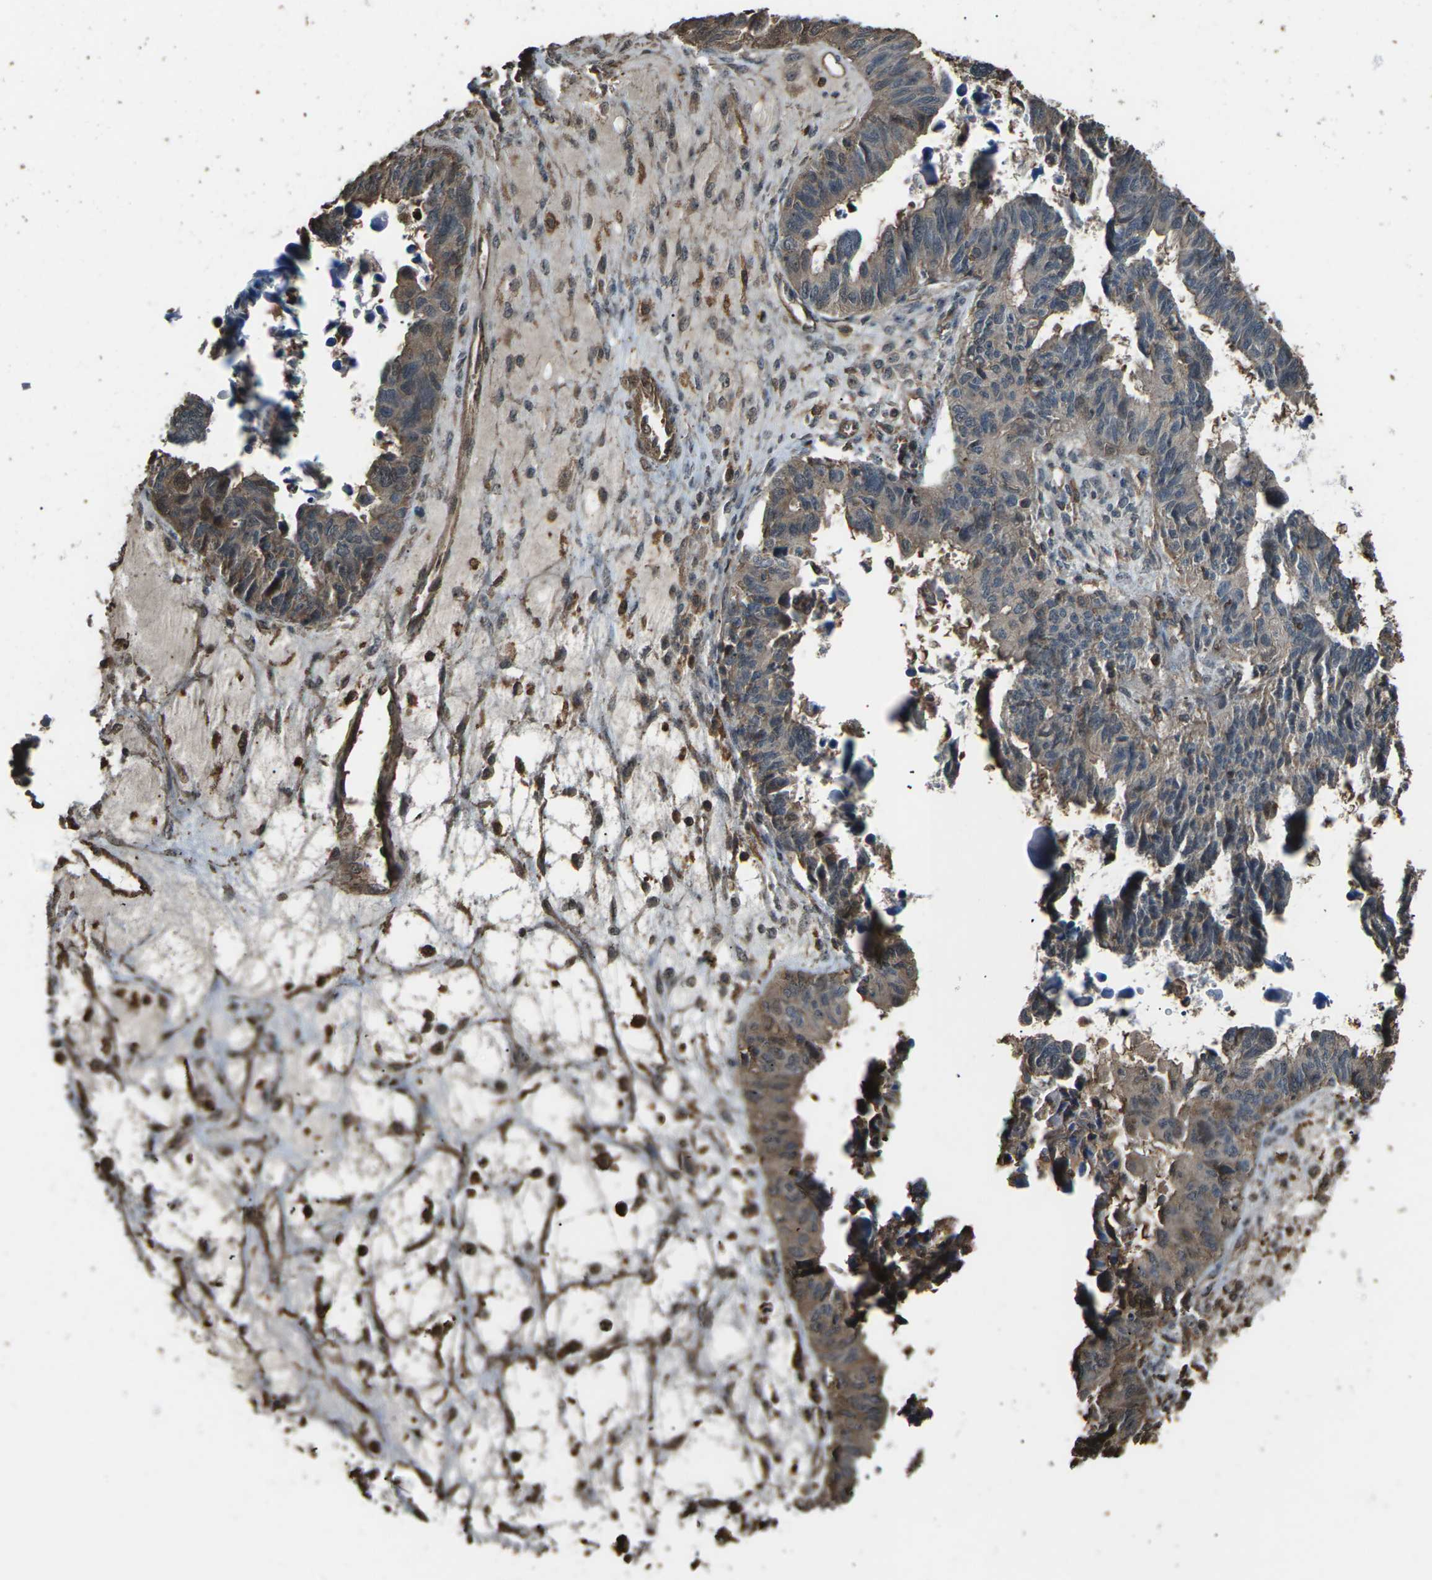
{"staining": {"intensity": "weak", "quantity": ">75%", "location": "cytoplasmic/membranous"}, "tissue": "ovarian cancer", "cell_type": "Tumor cells", "image_type": "cancer", "snomed": [{"axis": "morphology", "description": "Cystadenocarcinoma, serous, NOS"}, {"axis": "topography", "description": "Ovary"}], "caption": "Human ovarian cancer (serous cystadenocarcinoma) stained for a protein (brown) displays weak cytoplasmic/membranous positive positivity in approximately >75% of tumor cells.", "gene": "DHPS", "patient": {"sex": "female", "age": 79}}